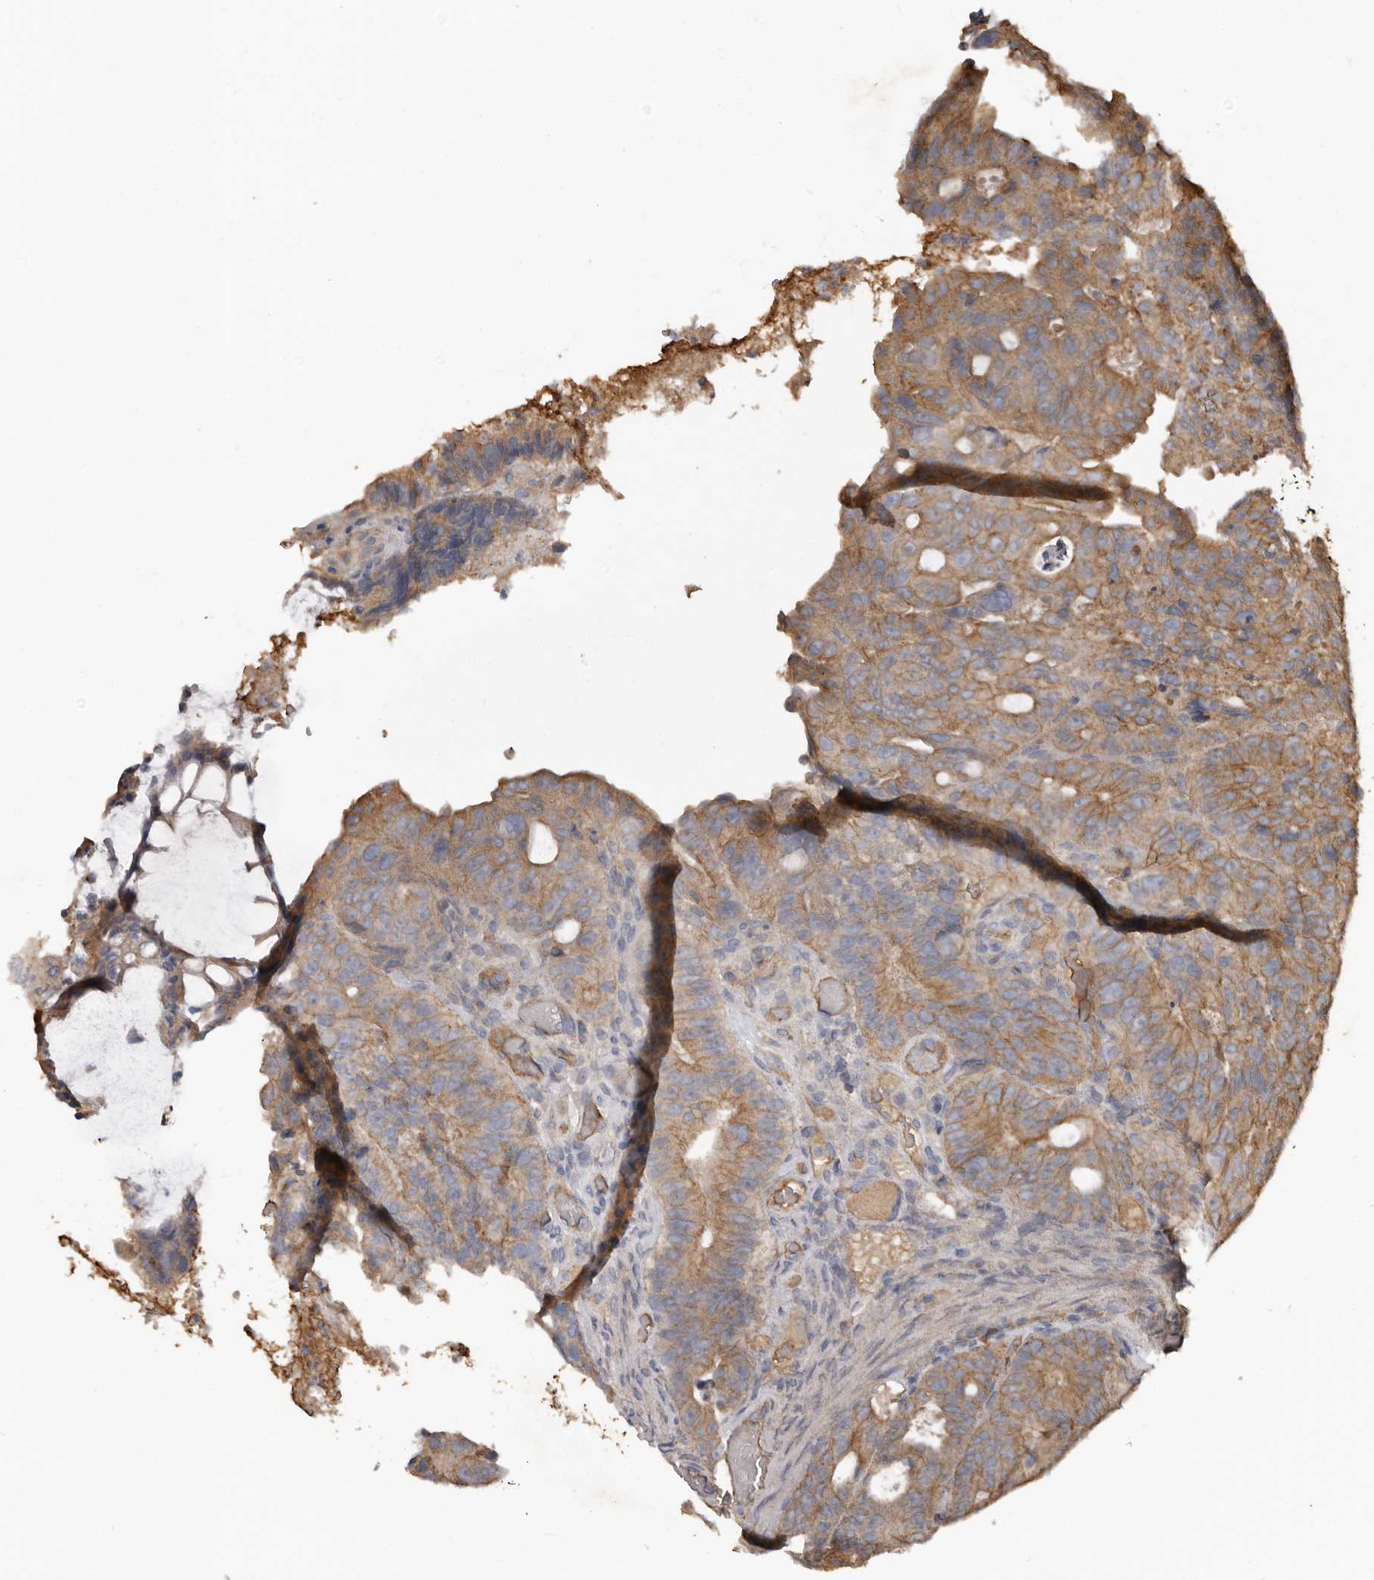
{"staining": {"intensity": "moderate", "quantity": "25%-75%", "location": "cytoplasmic/membranous"}, "tissue": "colorectal cancer", "cell_type": "Tumor cells", "image_type": "cancer", "snomed": [{"axis": "morphology", "description": "Adenocarcinoma, NOS"}, {"axis": "topography", "description": "Colon"}], "caption": "Colorectal cancer stained with DAB immunohistochemistry (IHC) exhibits medium levels of moderate cytoplasmic/membranous expression in approximately 25%-75% of tumor cells. (DAB IHC with brightfield microscopy, high magnification).", "gene": "HYAL4", "patient": {"sex": "male", "age": 87}}